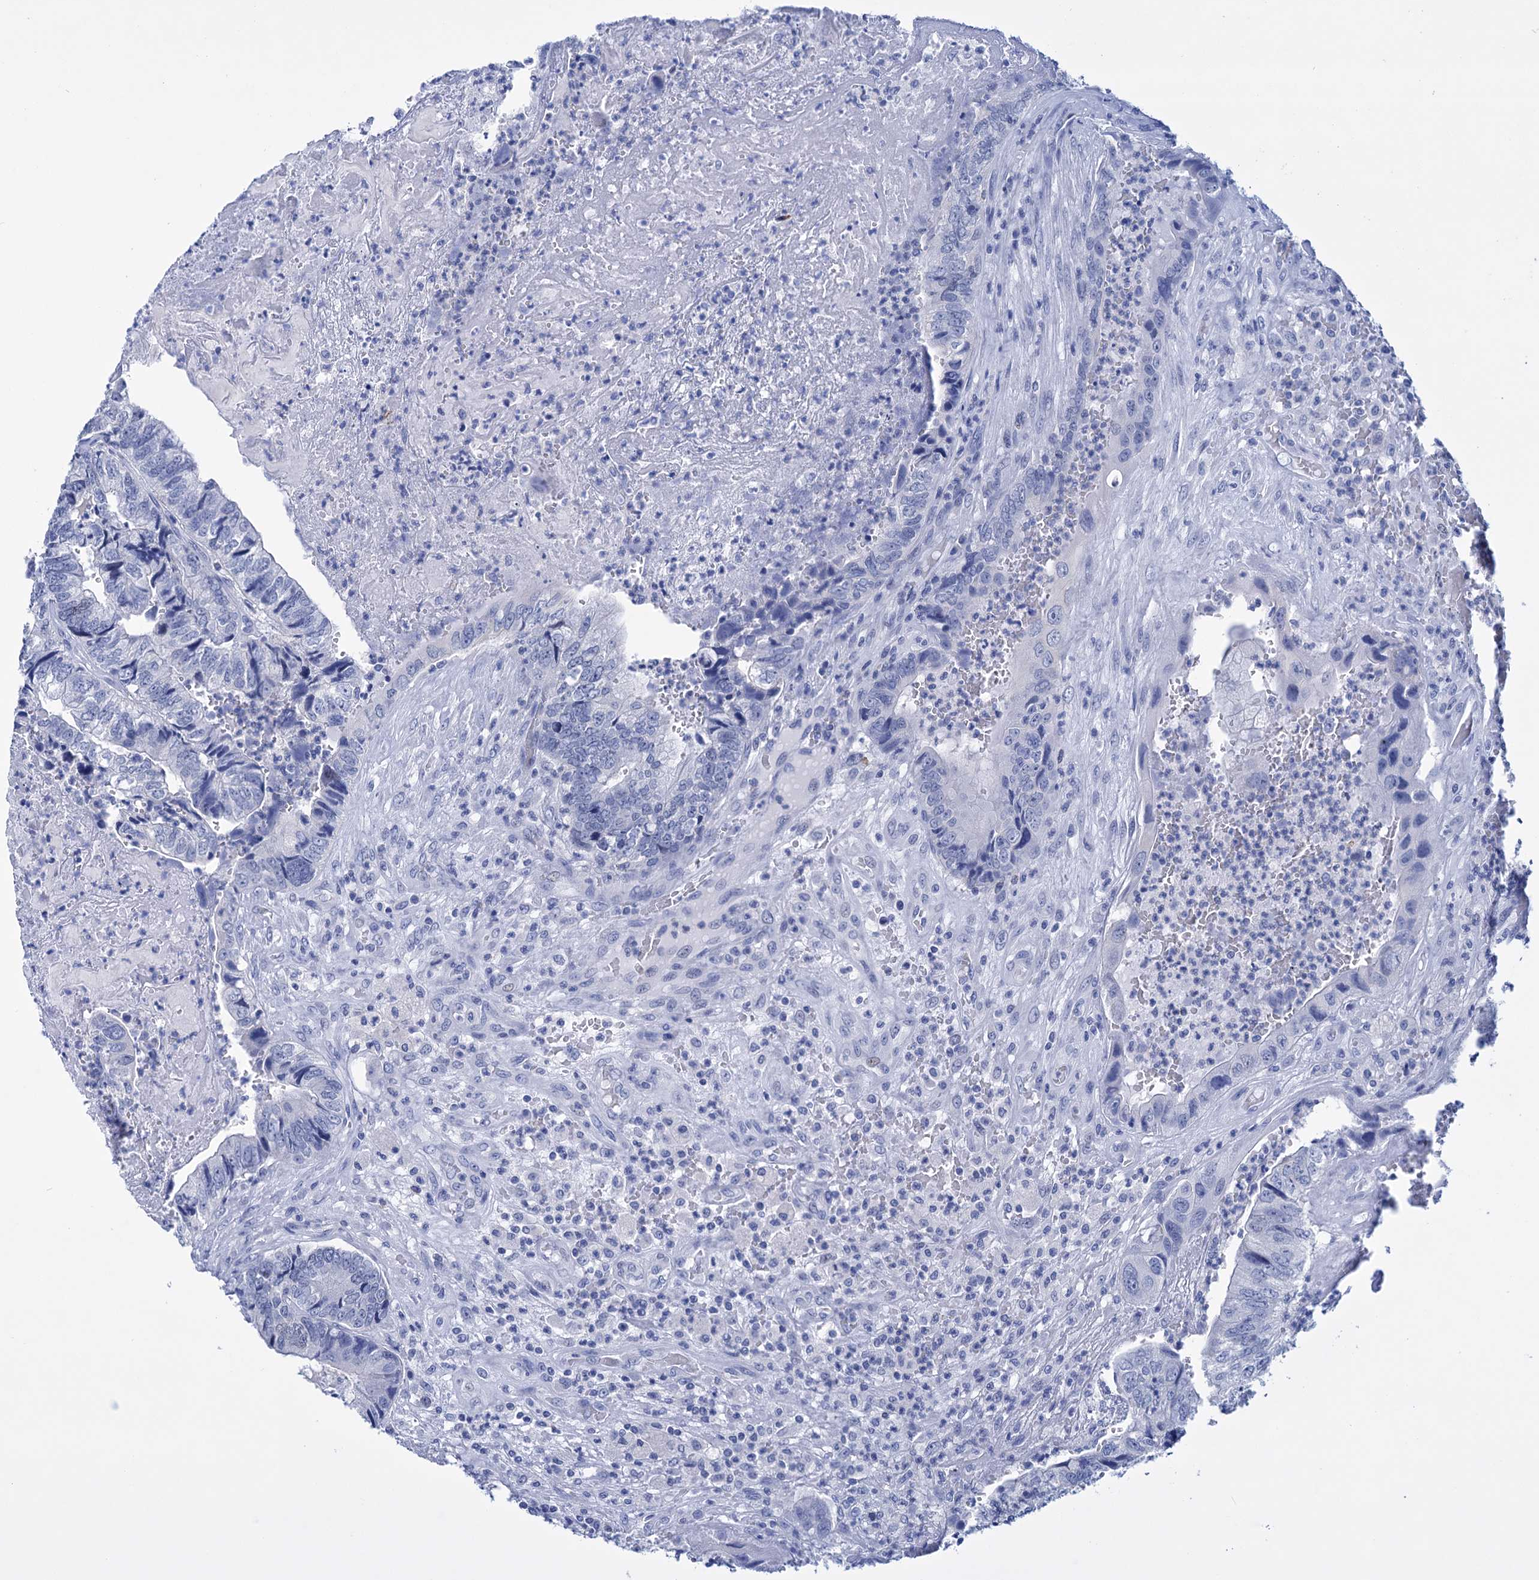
{"staining": {"intensity": "negative", "quantity": "none", "location": "none"}, "tissue": "colorectal cancer", "cell_type": "Tumor cells", "image_type": "cancer", "snomed": [{"axis": "morphology", "description": "Adenocarcinoma, NOS"}, {"axis": "topography", "description": "Colon"}], "caption": "High magnification brightfield microscopy of colorectal cancer (adenocarcinoma) stained with DAB (brown) and counterstained with hematoxylin (blue): tumor cells show no significant staining.", "gene": "FBXW12", "patient": {"sex": "female", "age": 67}}